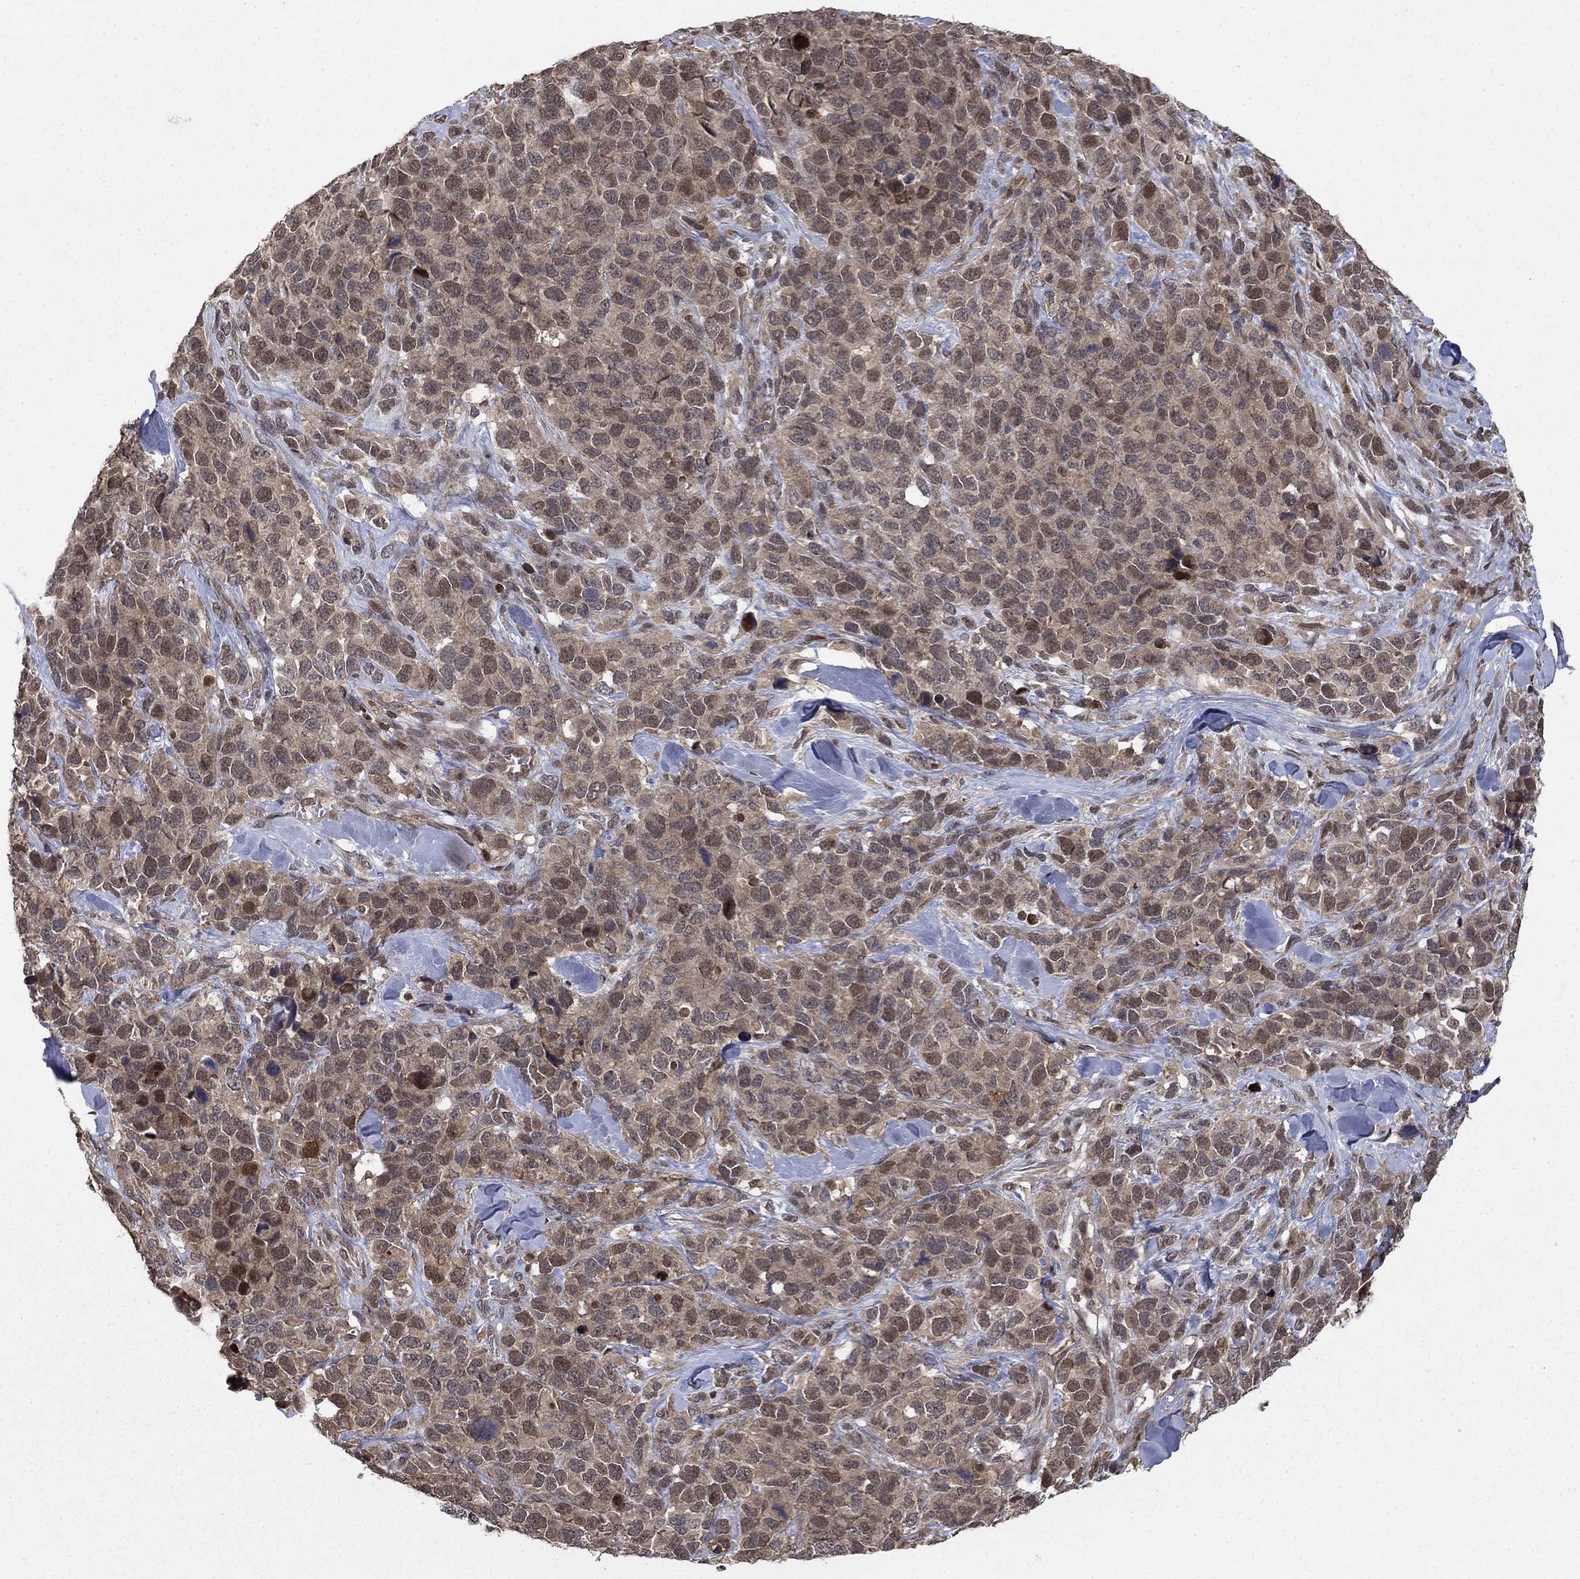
{"staining": {"intensity": "strong", "quantity": "<25%", "location": "cytoplasmic/membranous,nuclear"}, "tissue": "melanoma", "cell_type": "Tumor cells", "image_type": "cancer", "snomed": [{"axis": "morphology", "description": "Malignant melanoma, Metastatic site"}, {"axis": "topography", "description": "Skin"}], "caption": "A micrograph of human malignant melanoma (metastatic site) stained for a protein demonstrates strong cytoplasmic/membranous and nuclear brown staining in tumor cells.", "gene": "CCDC66", "patient": {"sex": "male", "age": 84}}